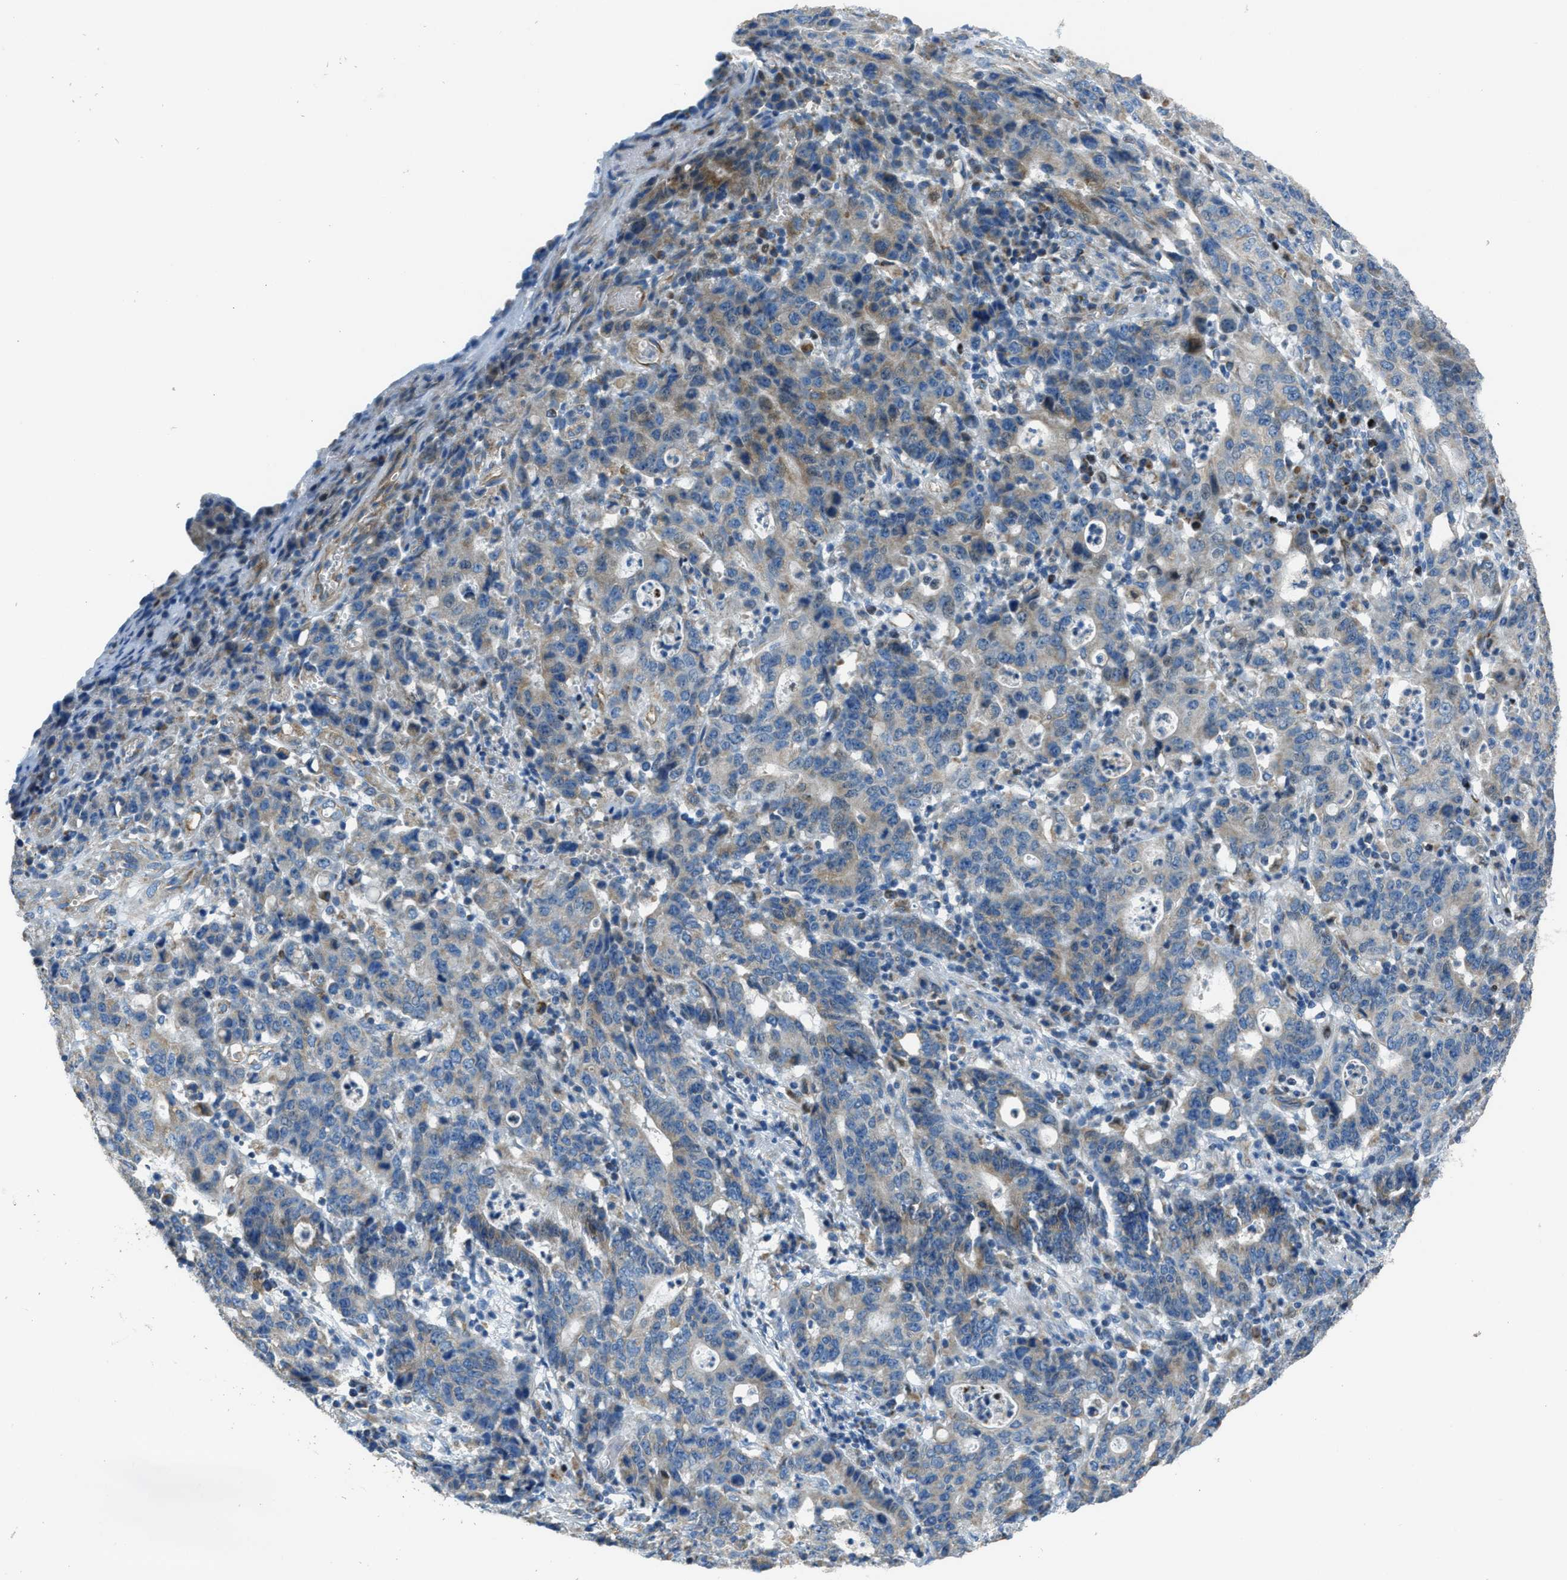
{"staining": {"intensity": "weak", "quantity": "25%-75%", "location": "cytoplasmic/membranous"}, "tissue": "stomach cancer", "cell_type": "Tumor cells", "image_type": "cancer", "snomed": [{"axis": "morphology", "description": "Adenocarcinoma, NOS"}, {"axis": "topography", "description": "Stomach, upper"}], "caption": "Immunohistochemistry (IHC) micrograph of neoplastic tissue: human stomach cancer stained using immunohistochemistry (IHC) displays low levels of weak protein expression localized specifically in the cytoplasmic/membranous of tumor cells, appearing as a cytoplasmic/membranous brown color.", "gene": "SLC25A11", "patient": {"sex": "male", "age": 69}}